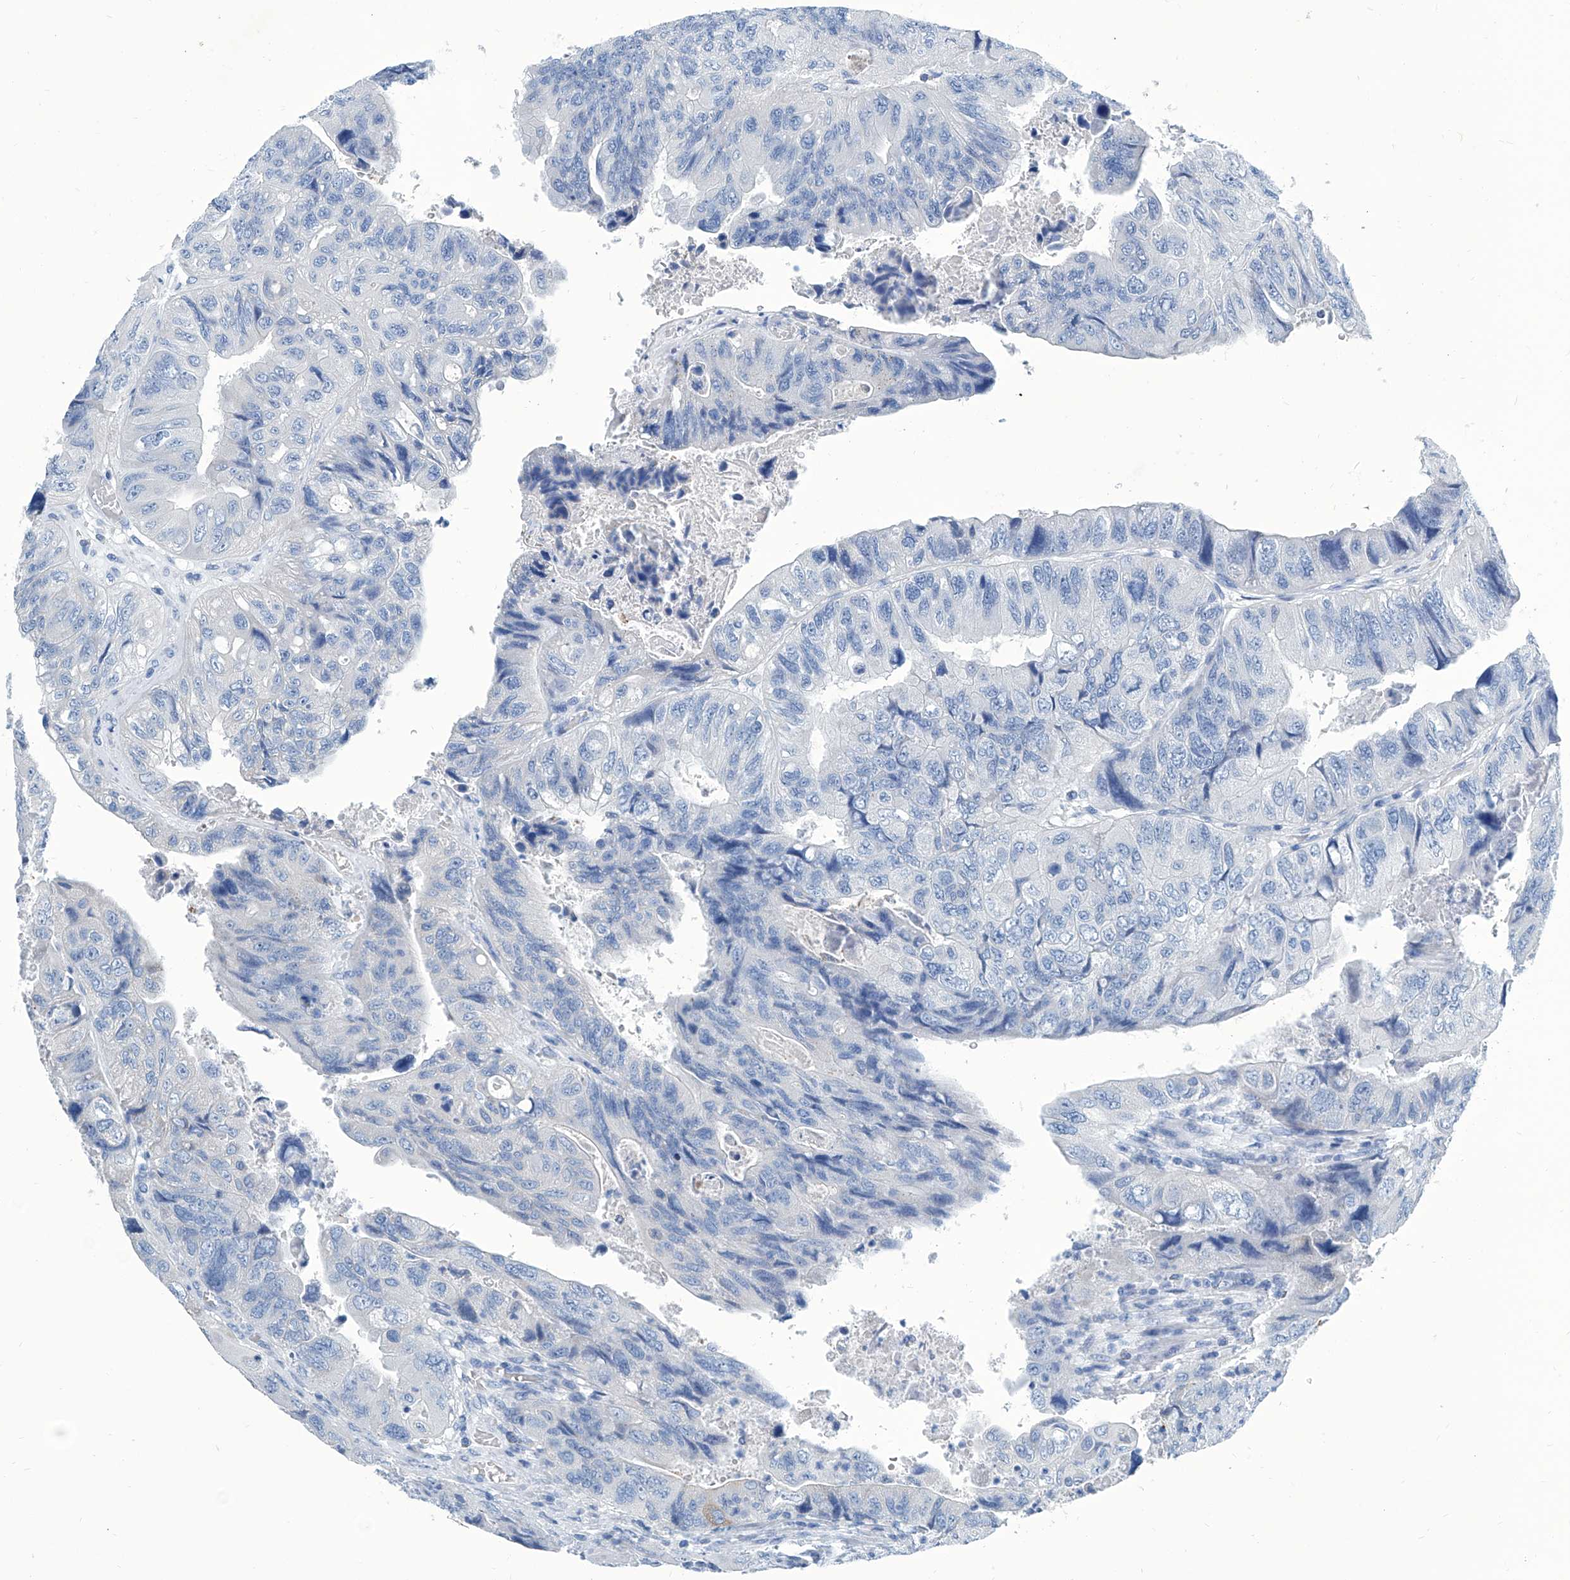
{"staining": {"intensity": "negative", "quantity": "none", "location": "none"}, "tissue": "colorectal cancer", "cell_type": "Tumor cells", "image_type": "cancer", "snomed": [{"axis": "morphology", "description": "Adenocarcinoma, NOS"}, {"axis": "topography", "description": "Rectum"}], "caption": "High magnification brightfield microscopy of adenocarcinoma (colorectal) stained with DAB (brown) and counterstained with hematoxylin (blue): tumor cells show no significant staining.", "gene": "ZNF519", "patient": {"sex": "male", "age": 63}}